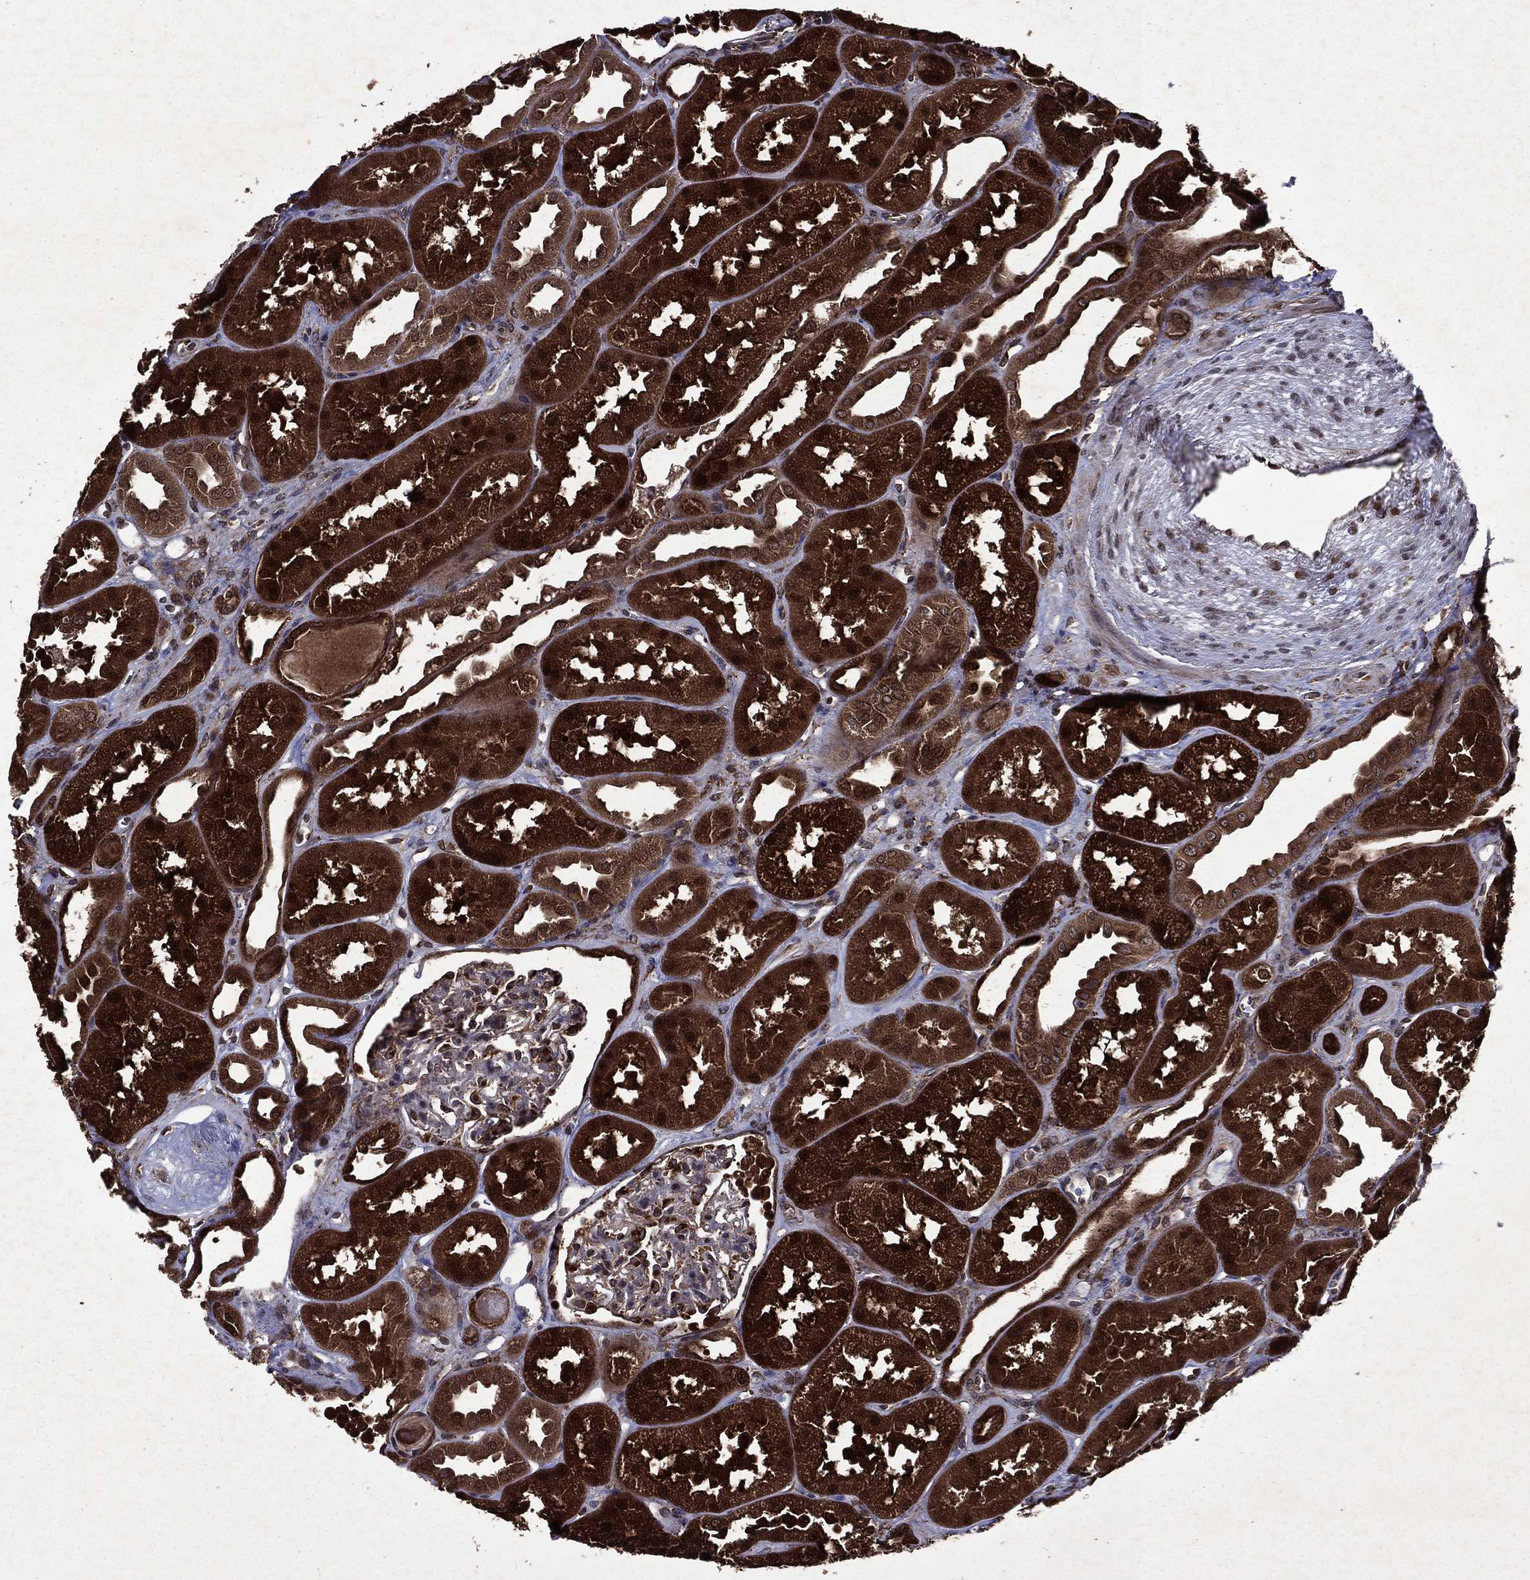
{"staining": {"intensity": "strong", "quantity": "<25%", "location": "cytoplasmic/membranous"}, "tissue": "kidney", "cell_type": "Cells in glomeruli", "image_type": "normal", "snomed": [{"axis": "morphology", "description": "Normal tissue, NOS"}, {"axis": "topography", "description": "Kidney"}], "caption": "IHC of normal kidney displays medium levels of strong cytoplasmic/membranous positivity in approximately <25% of cells in glomeruli.", "gene": "EIF2B4", "patient": {"sex": "male", "age": 61}}